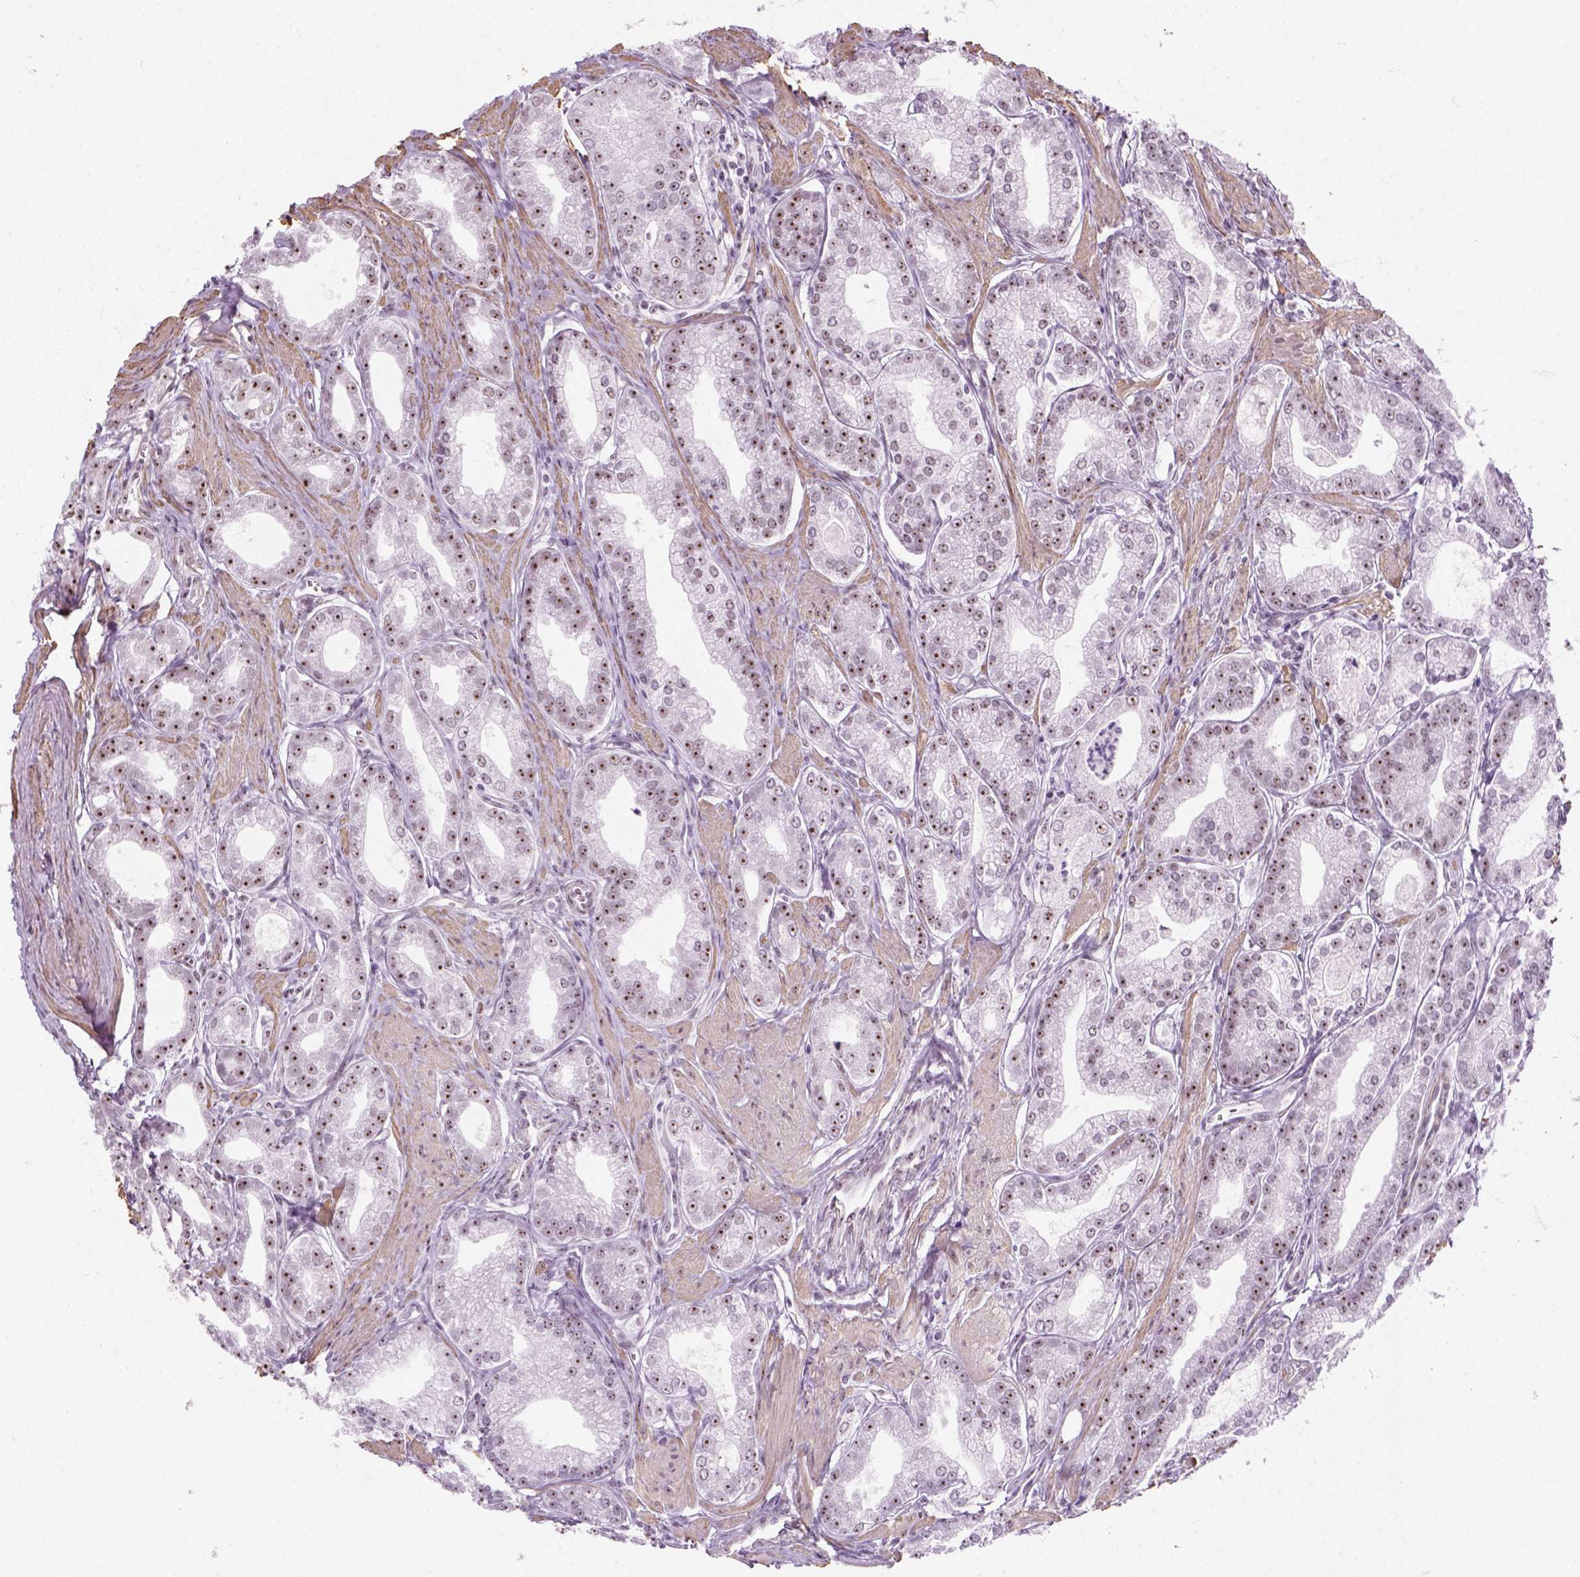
{"staining": {"intensity": "moderate", "quantity": ">75%", "location": "nuclear"}, "tissue": "prostate cancer", "cell_type": "Tumor cells", "image_type": "cancer", "snomed": [{"axis": "morphology", "description": "Adenocarcinoma, NOS"}, {"axis": "topography", "description": "Prostate"}], "caption": "Prostate adenocarcinoma was stained to show a protein in brown. There is medium levels of moderate nuclear staining in approximately >75% of tumor cells. (DAB IHC, brown staining for protein, blue staining for nuclei).", "gene": "ZNF865", "patient": {"sex": "male", "age": 71}}